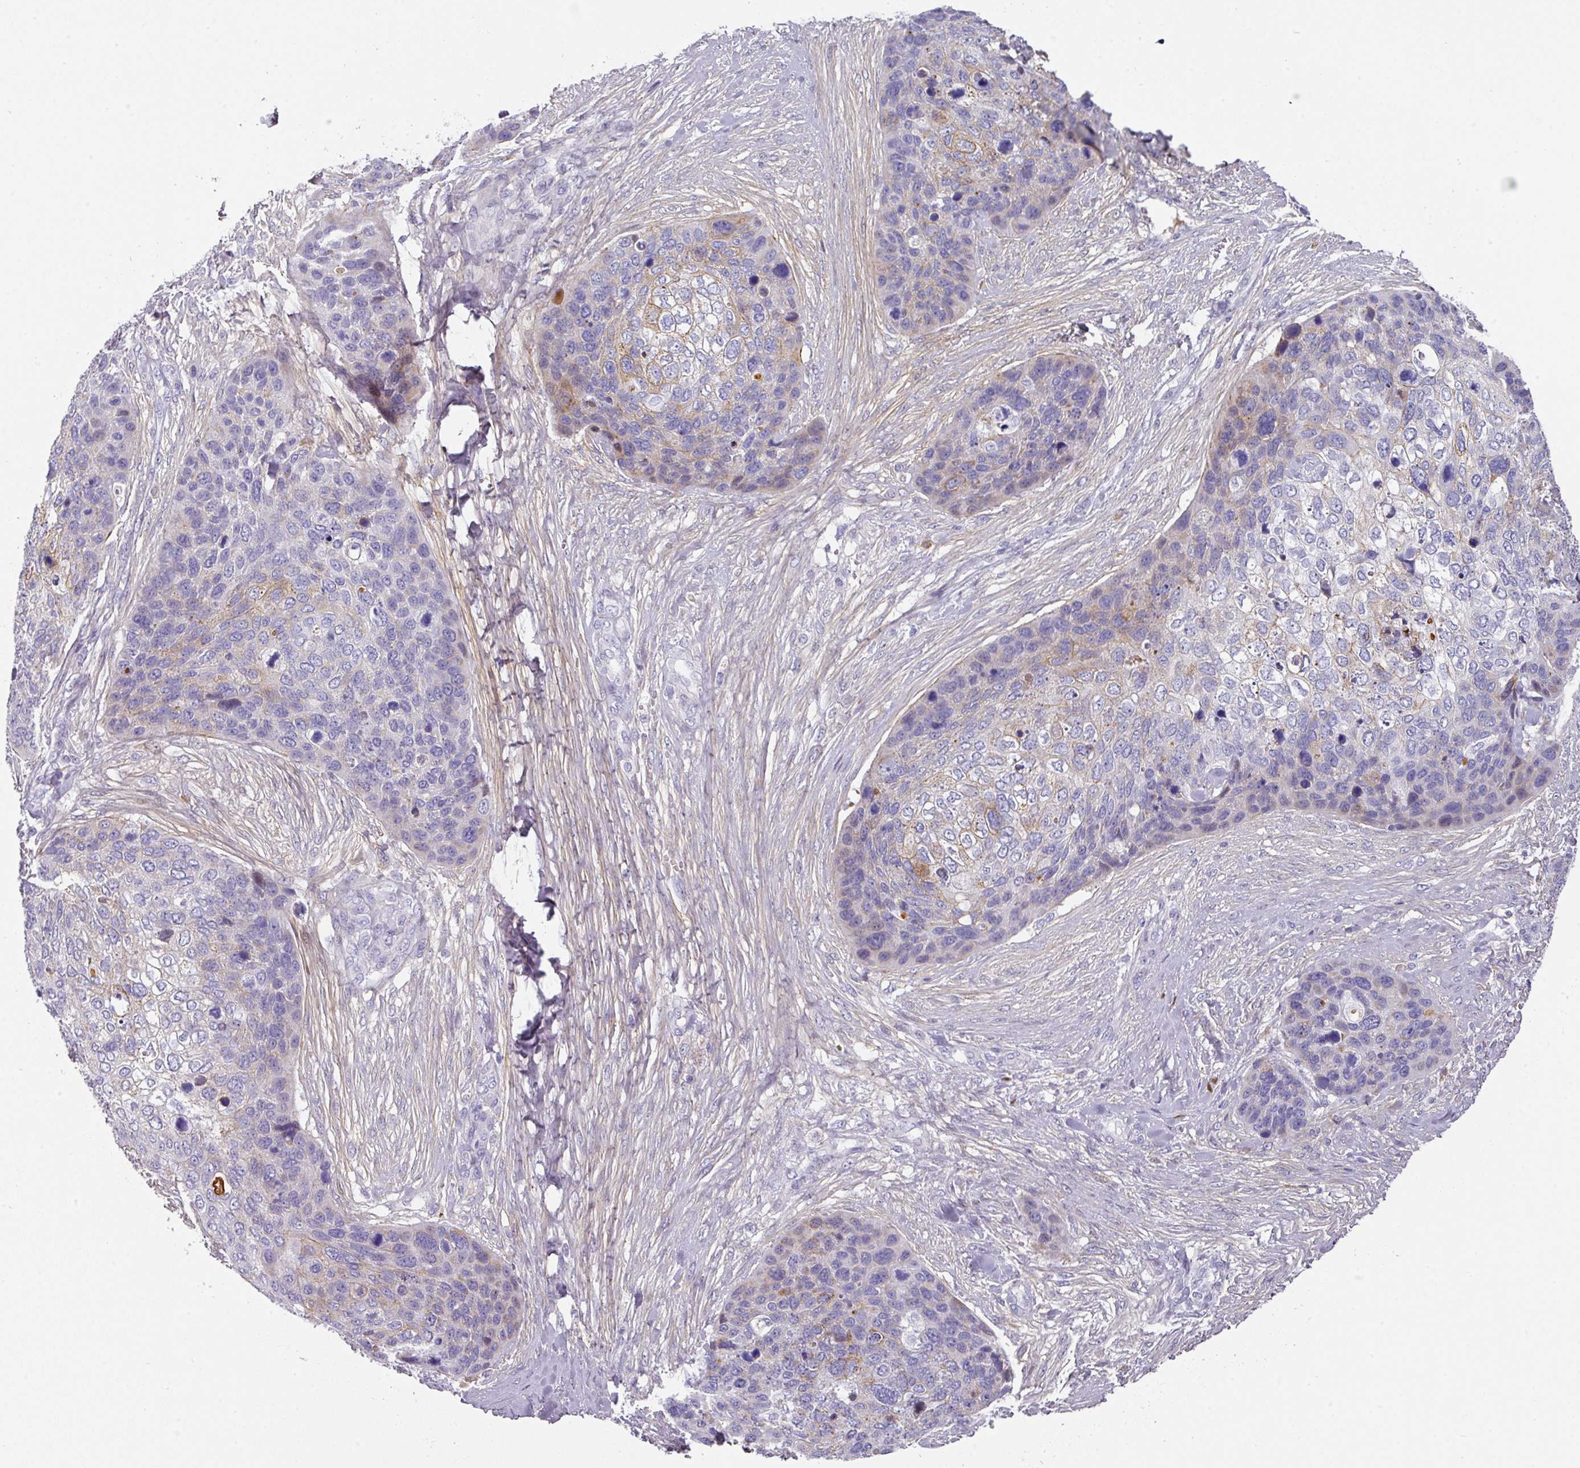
{"staining": {"intensity": "moderate", "quantity": "<25%", "location": "cytoplasmic/membranous"}, "tissue": "skin cancer", "cell_type": "Tumor cells", "image_type": "cancer", "snomed": [{"axis": "morphology", "description": "Basal cell carcinoma"}, {"axis": "topography", "description": "Skin"}], "caption": "A micrograph showing moderate cytoplasmic/membranous staining in approximately <25% of tumor cells in skin cancer (basal cell carcinoma), as visualized by brown immunohistochemical staining.", "gene": "ANKRD29", "patient": {"sex": "female", "age": 74}}